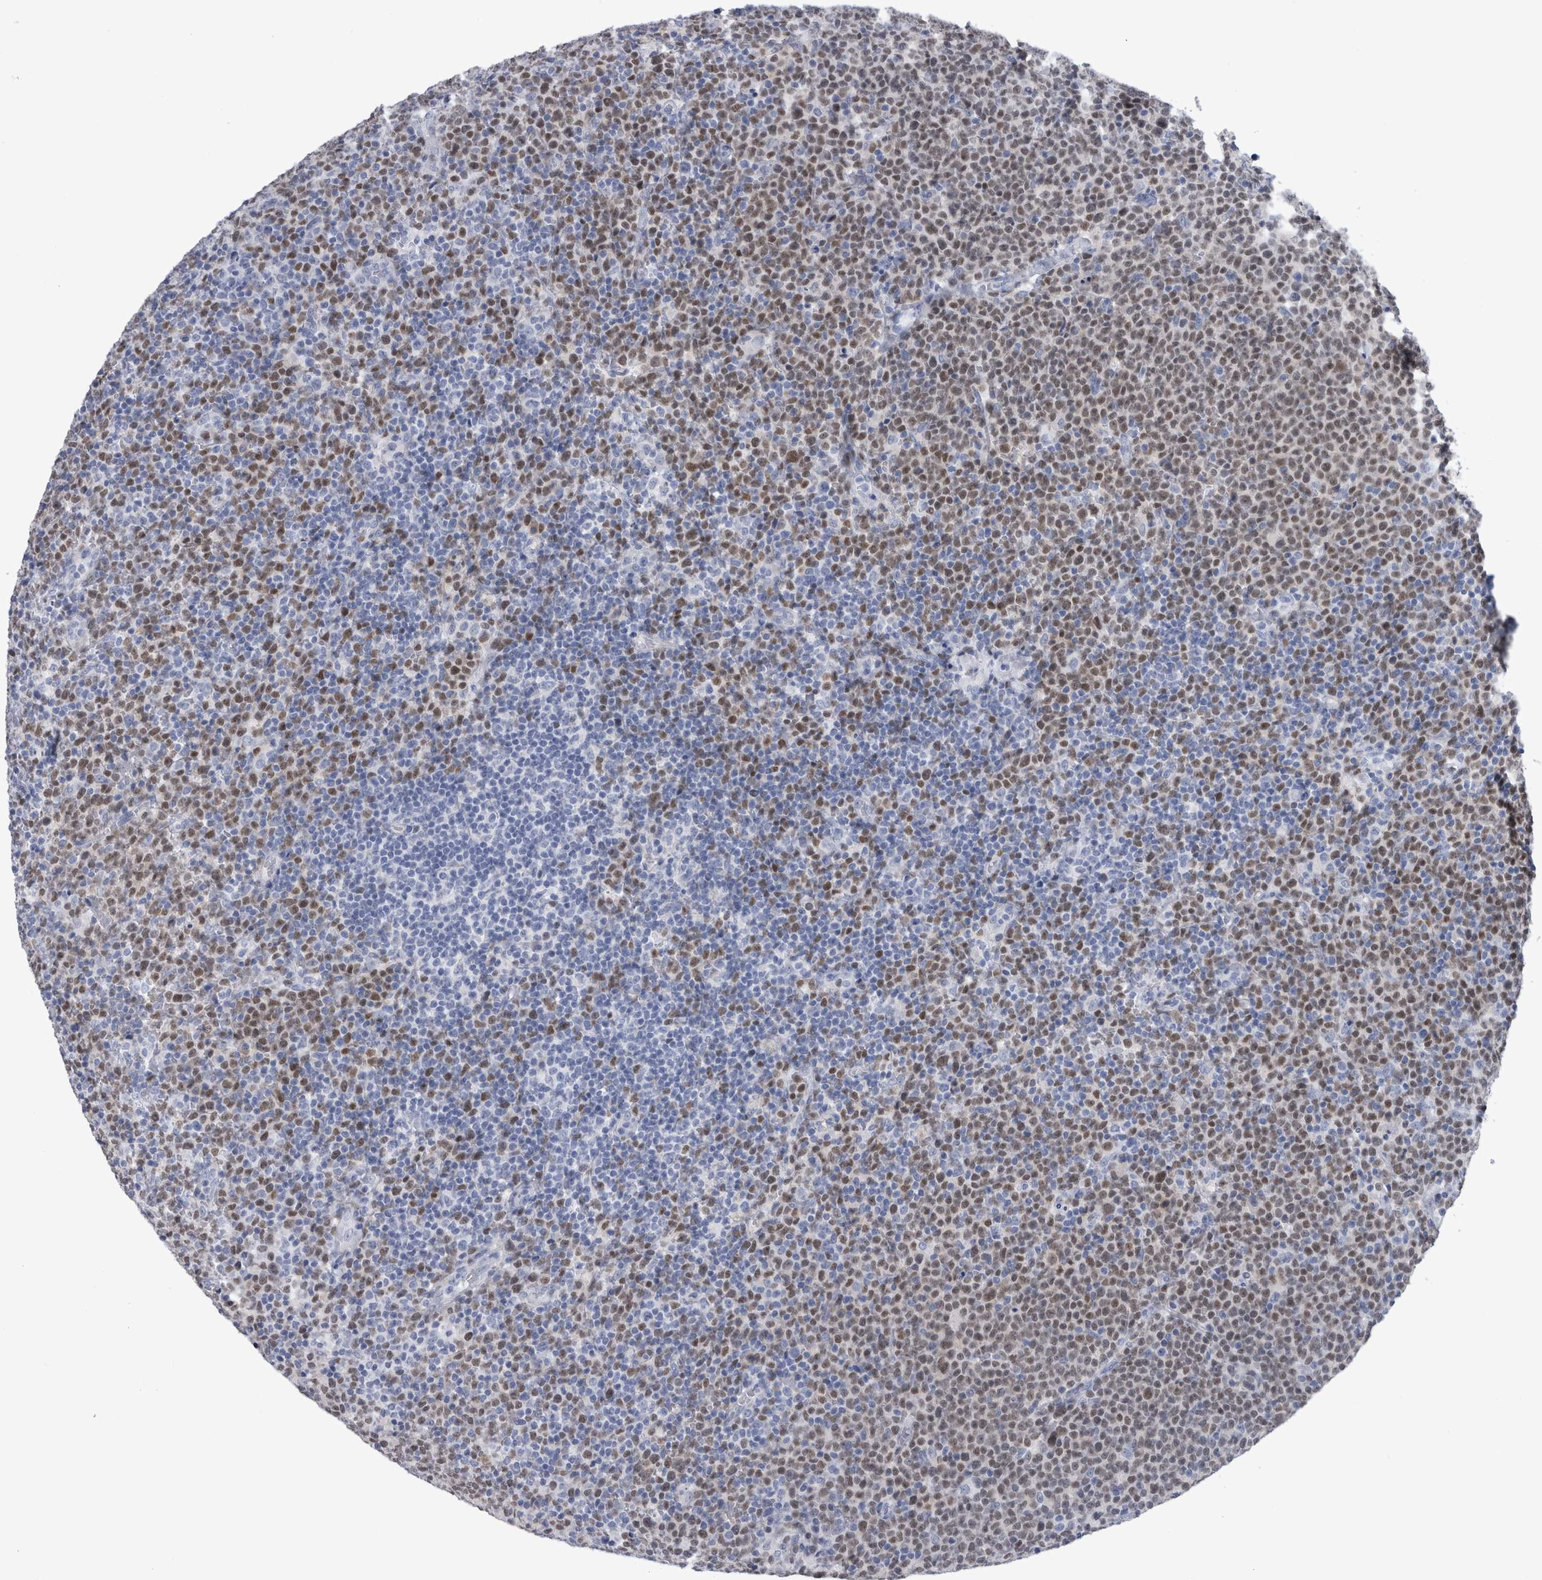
{"staining": {"intensity": "moderate", "quantity": "25%-75%", "location": "nuclear"}, "tissue": "lymphoma", "cell_type": "Tumor cells", "image_type": "cancer", "snomed": [{"axis": "morphology", "description": "Malignant lymphoma, non-Hodgkin's type, High grade"}, {"axis": "topography", "description": "Lymph node"}], "caption": "Moderate nuclear positivity is seen in approximately 25%-75% of tumor cells in lymphoma.", "gene": "PAX5", "patient": {"sex": "male", "age": 61}}